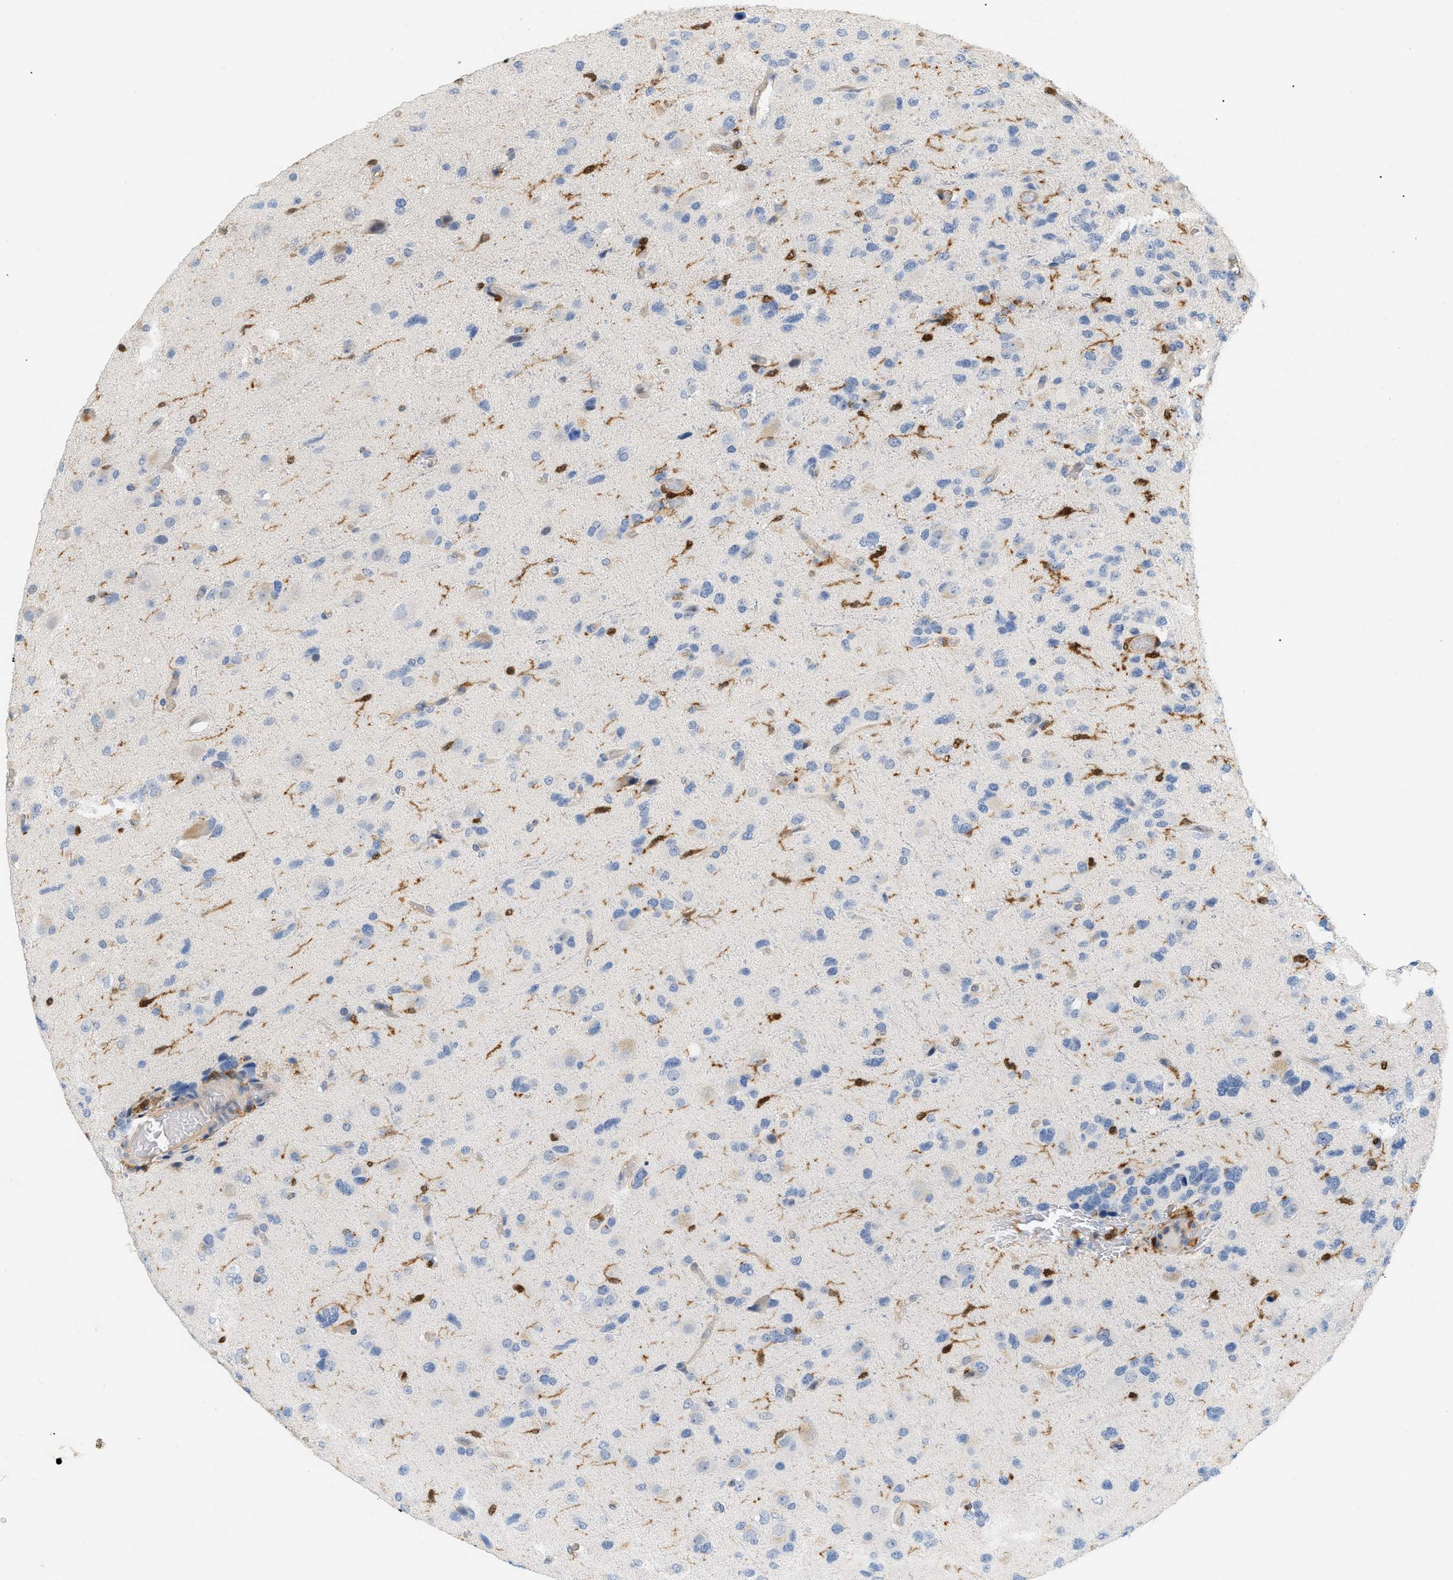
{"staining": {"intensity": "strong", "quantity": "<25%", "location": "cytoplasmic/membranous,nuclear"}, "tissue": "glioma", "cell_type": "Tumor cells", "image_type": "cancer", "snomed": [{"axis": "morphology", "description": "Glioma, malignant, High grade"}, {"axis": "topography", "description": "Brain"}], "caption": "Protein analysis of malignant high-grade glioma tissue exhibits strong cytoplasmic/membranous and nuclear staining in approximately <25% of tumor cells.", "gene": "PYCARD", "patient": {"sex": "female", "age": 58}}